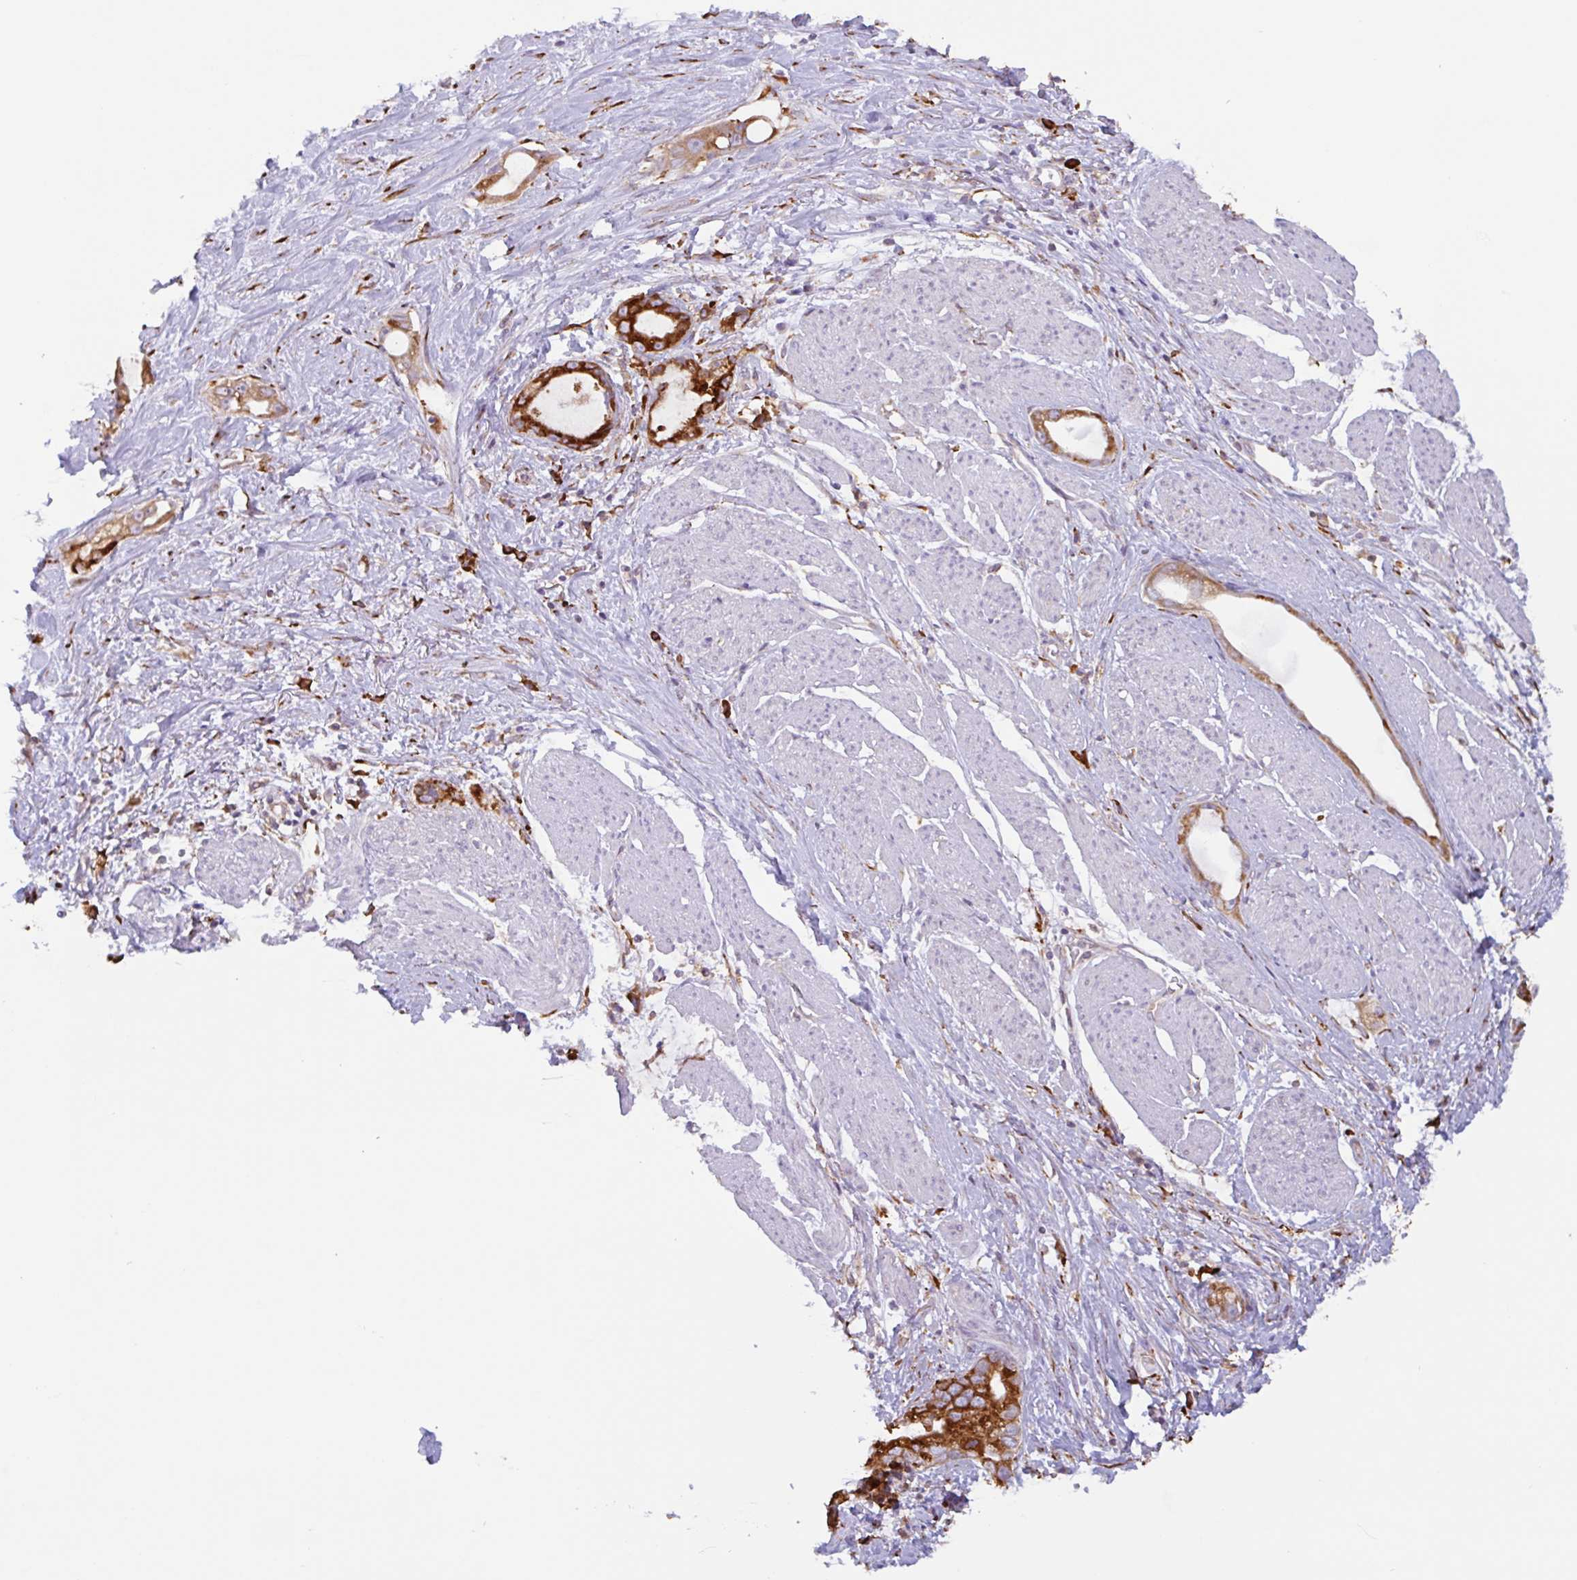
{"staining": {"intensity": "moderate", "quantity": ">75%", "location": "cytoplasmic/membranous"}, "tissue": "stomach cancer", "cell_type": "Tumor cells", "image_type": "cancer", "snomed": [{"axis": "morphology", "description": "Adenocarcinoma, NOS"}, {"axis": "topography", "description": "Stomach"}], "caption": "Adenocarcinoma (stomach) was stained to show a protein in brown. There is medium levels of moderate cytoplasmic/membranous staining in about >75% of tumor cells.", "gene": "DOK4", "patient": {"sex": "male", "age": 55}}